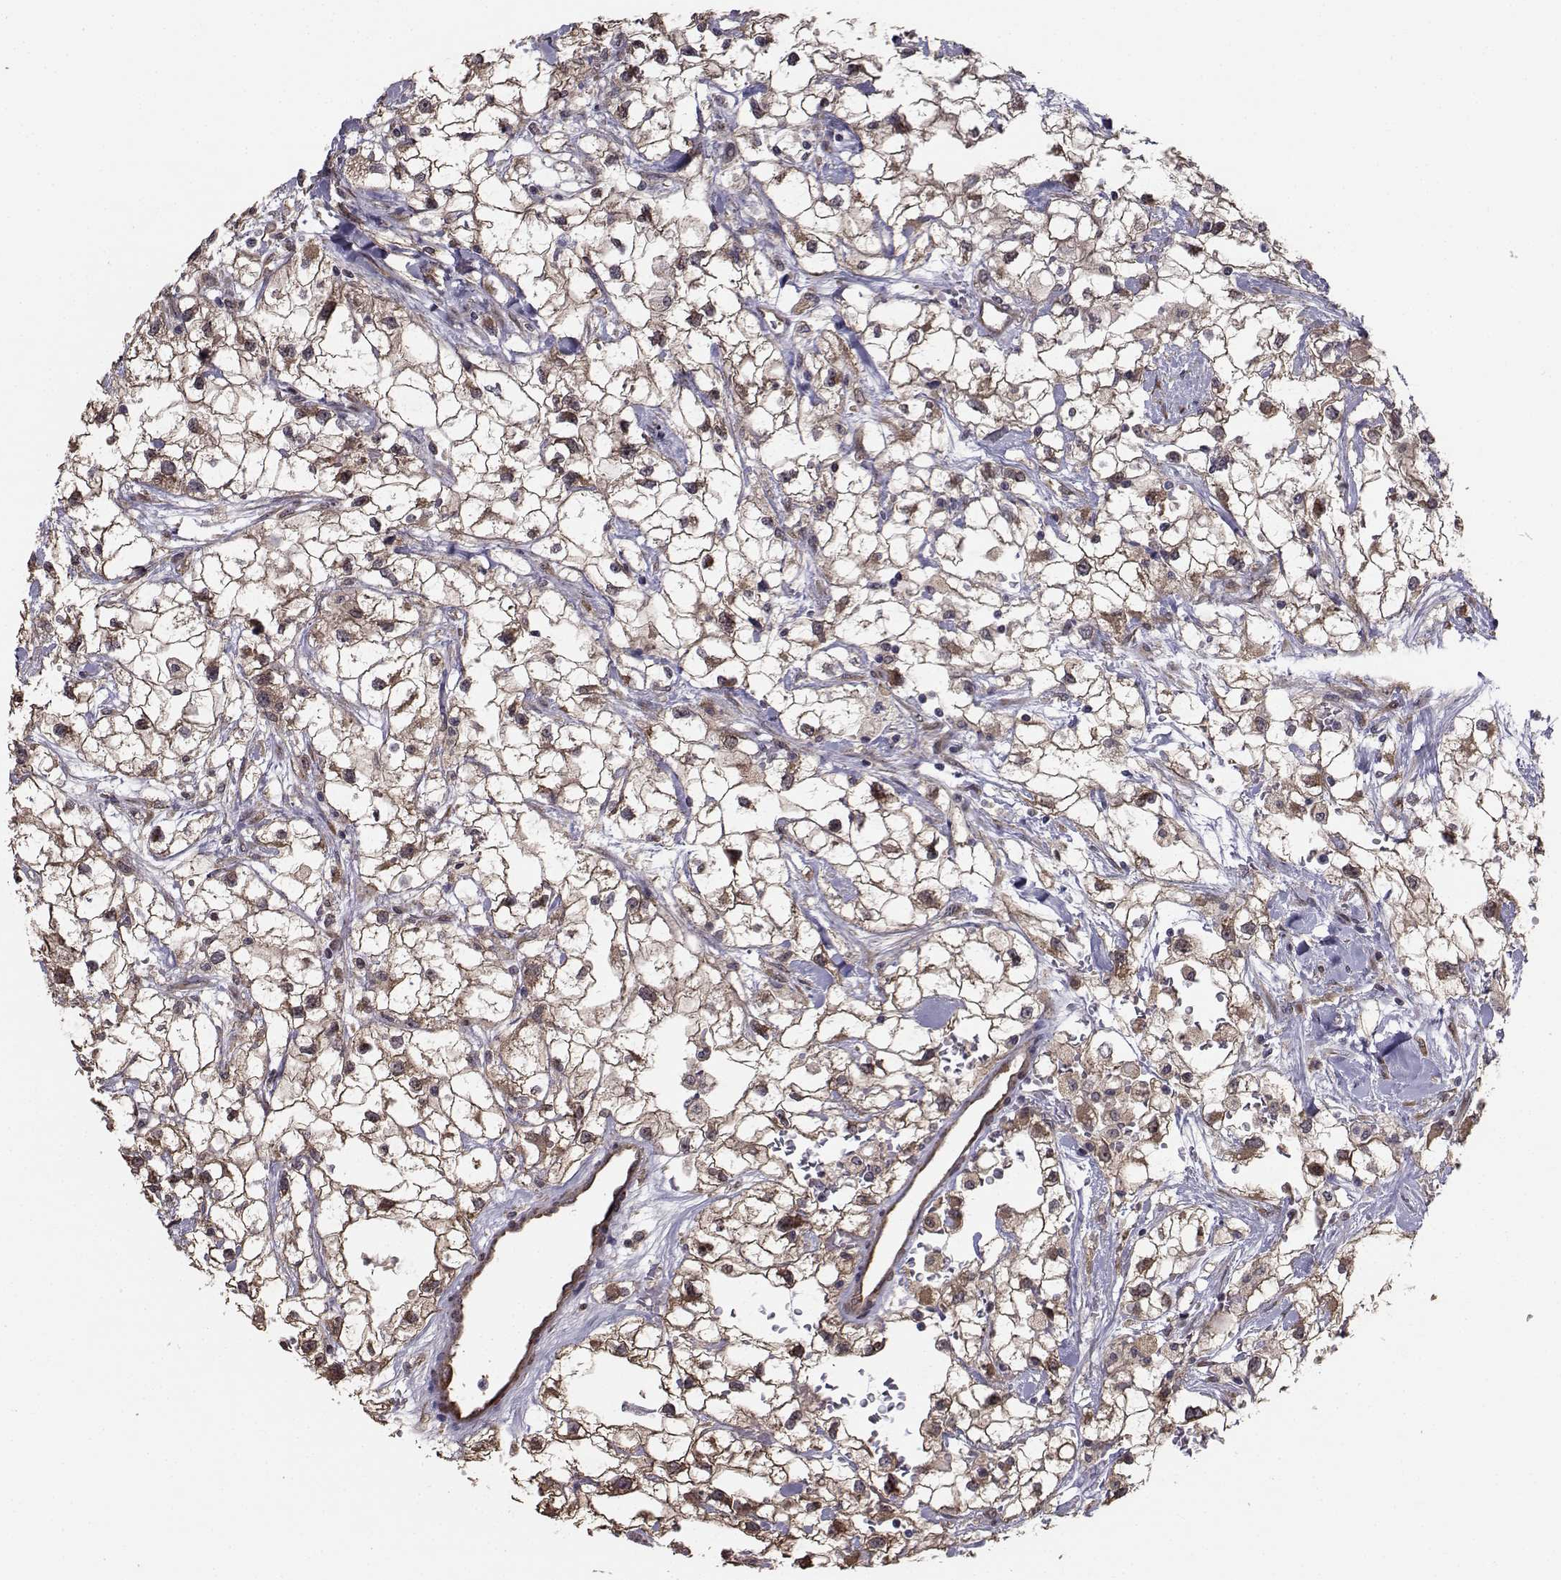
{"staining": {"intensity": "moderate", "quantity": ">75%", "location": "cytoplasmic/membranous"}, "tissue": "renal cancer", "cell_type": "Tumor cells", "image_type": "cancer", "snomed": [{"axis": "morphology", "description": "Adenocarcinoma, NOS"}, {"axis": "topography", "description": "Kidney"}], "caption": "Immunohistochemistry (IHC) of human renal cancer exhibits medium levels of moderate cytoplasmic/membranous staining in approximately >75% of tumor cells.", "gene": "TRIP10", "patient": {"sex": "male", "age": 59}}